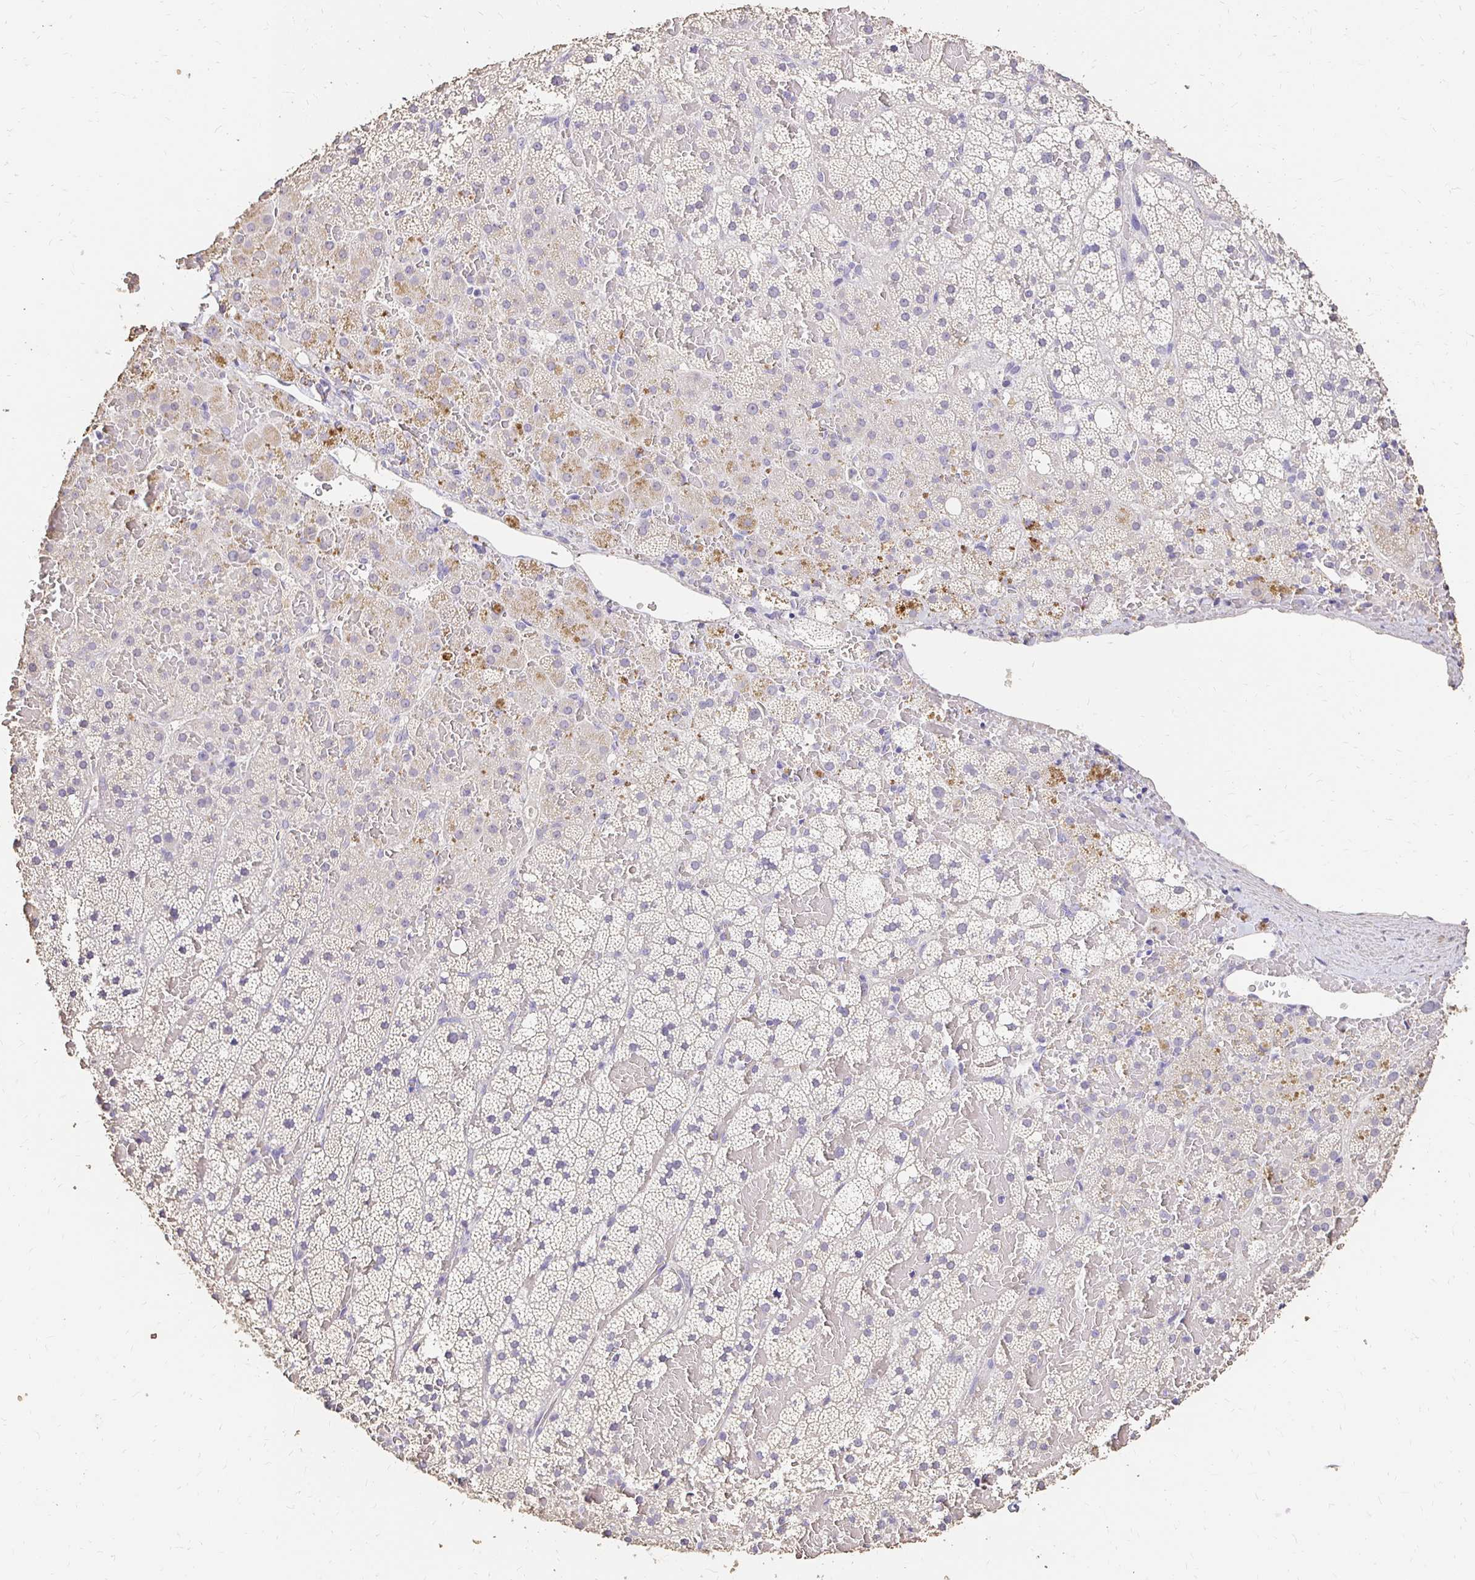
{"staining": {"intensity": "negative", "quantity": "none", "location": "none"}, "tissue": "adrenal gland", "cell_type": "Glandular cells", "image_type": "normal", "snomed": [{"axis": "morphology", "description": "Normal tissue, NOS"}, {"axis": "topography", "description": "Adrenal gland"}], "caption": "This is an immunohistochemistry micrograph of benign adrenal gland. There is no staining in glandular cells.", "gene": "UGT1A6", "patient": {"sex": "male", "age": 53}}